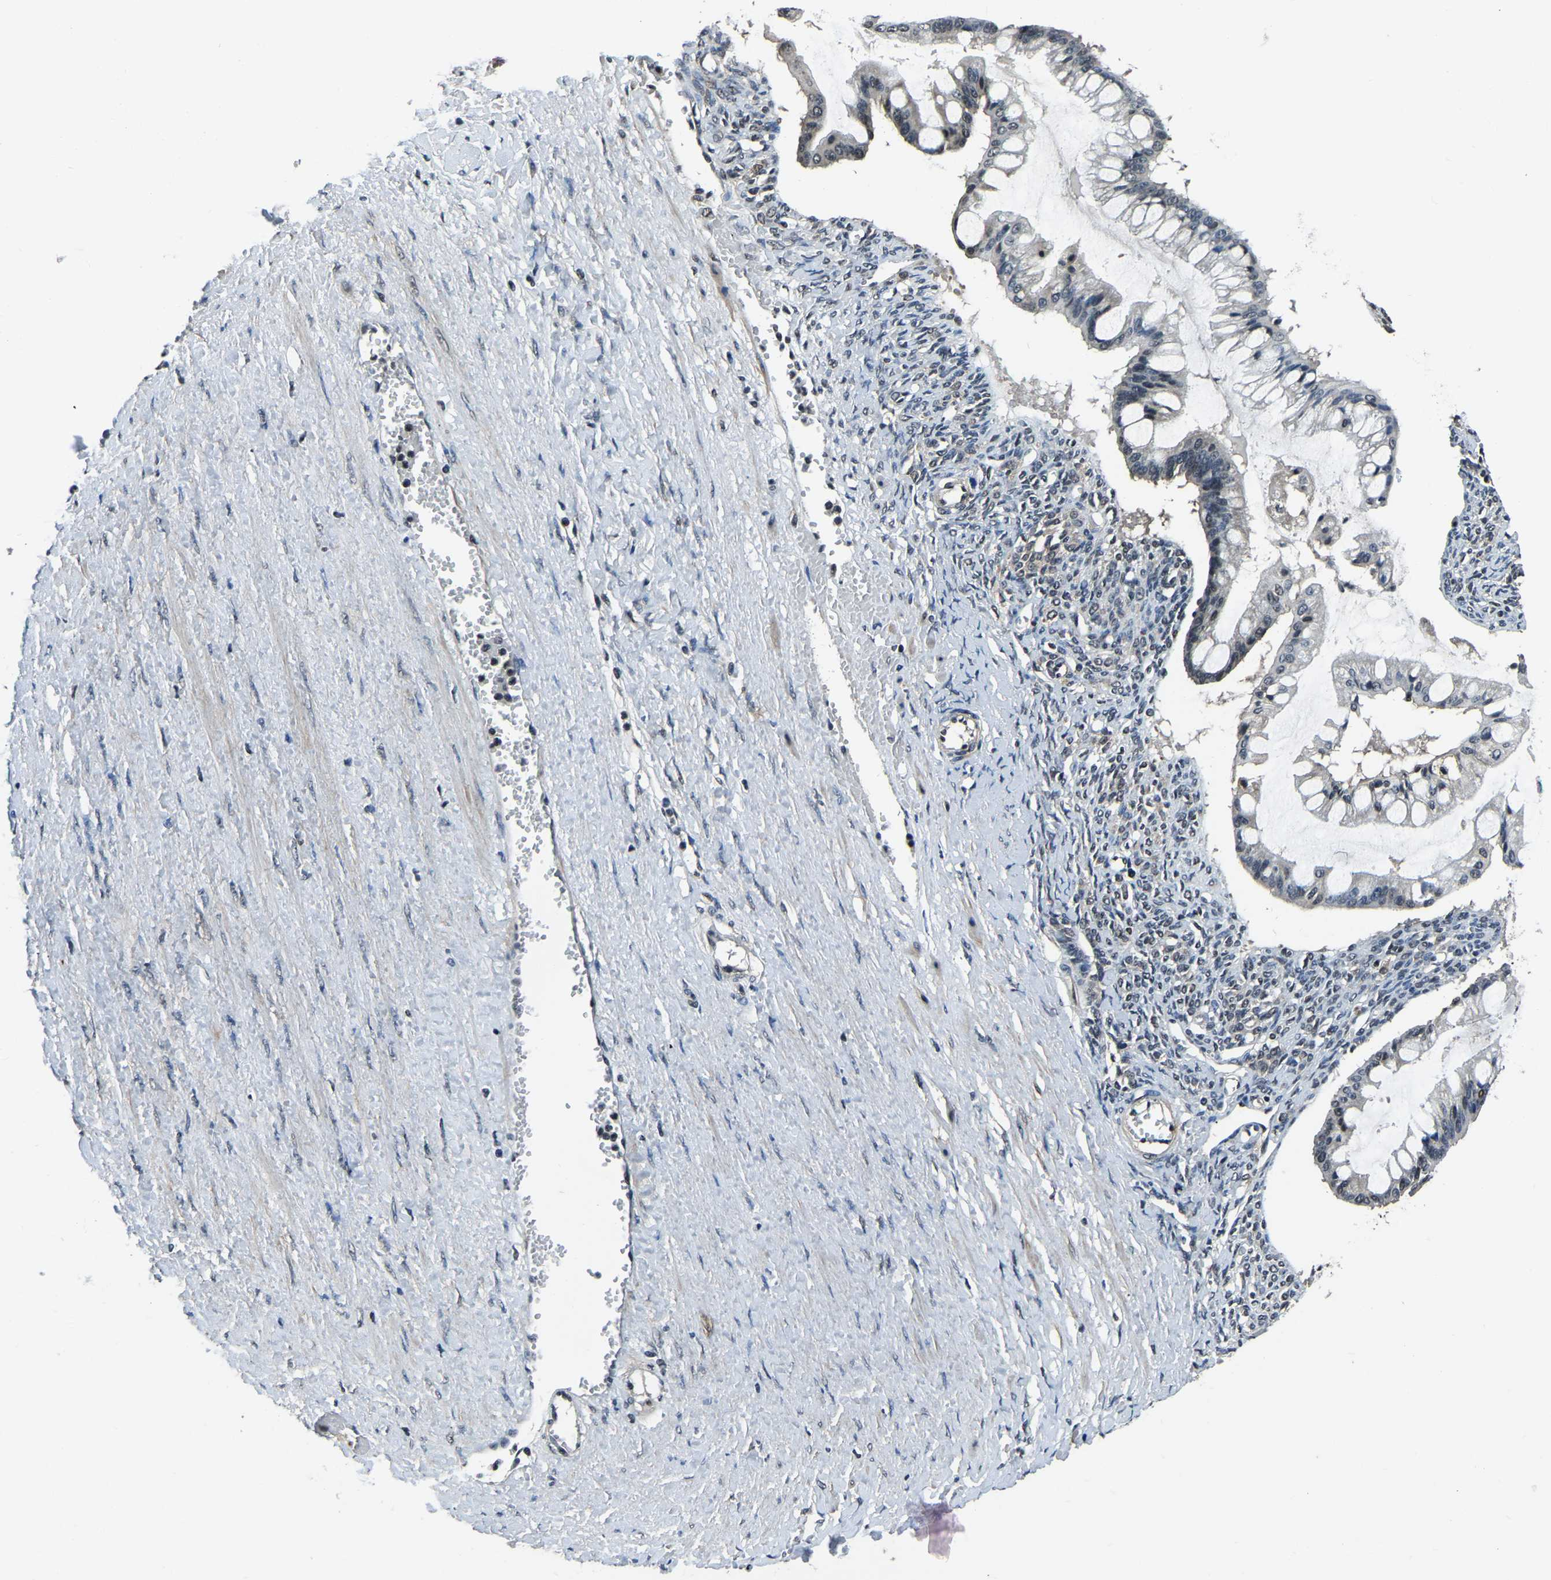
{"staining": {"intensity": "negative", "quantity": "none", "location": "none"}, "tissue": "ovarian cancer", "cell_type": "Tumor cells", "image_type": "cancer", "snomed": [{"axis": "morphology", "description": "Cystadenocarcinoma, mucinous, NOS"}, {"axis": "topography", "description": "Ovary"}], "caption": "Histopathology image shows no protein expression in tumor cells of mucinous cystadenocarcinoma (ovarian) tissue.", "gene": "ANKIB1", "patient": {"sex": "female", "age": 73}}